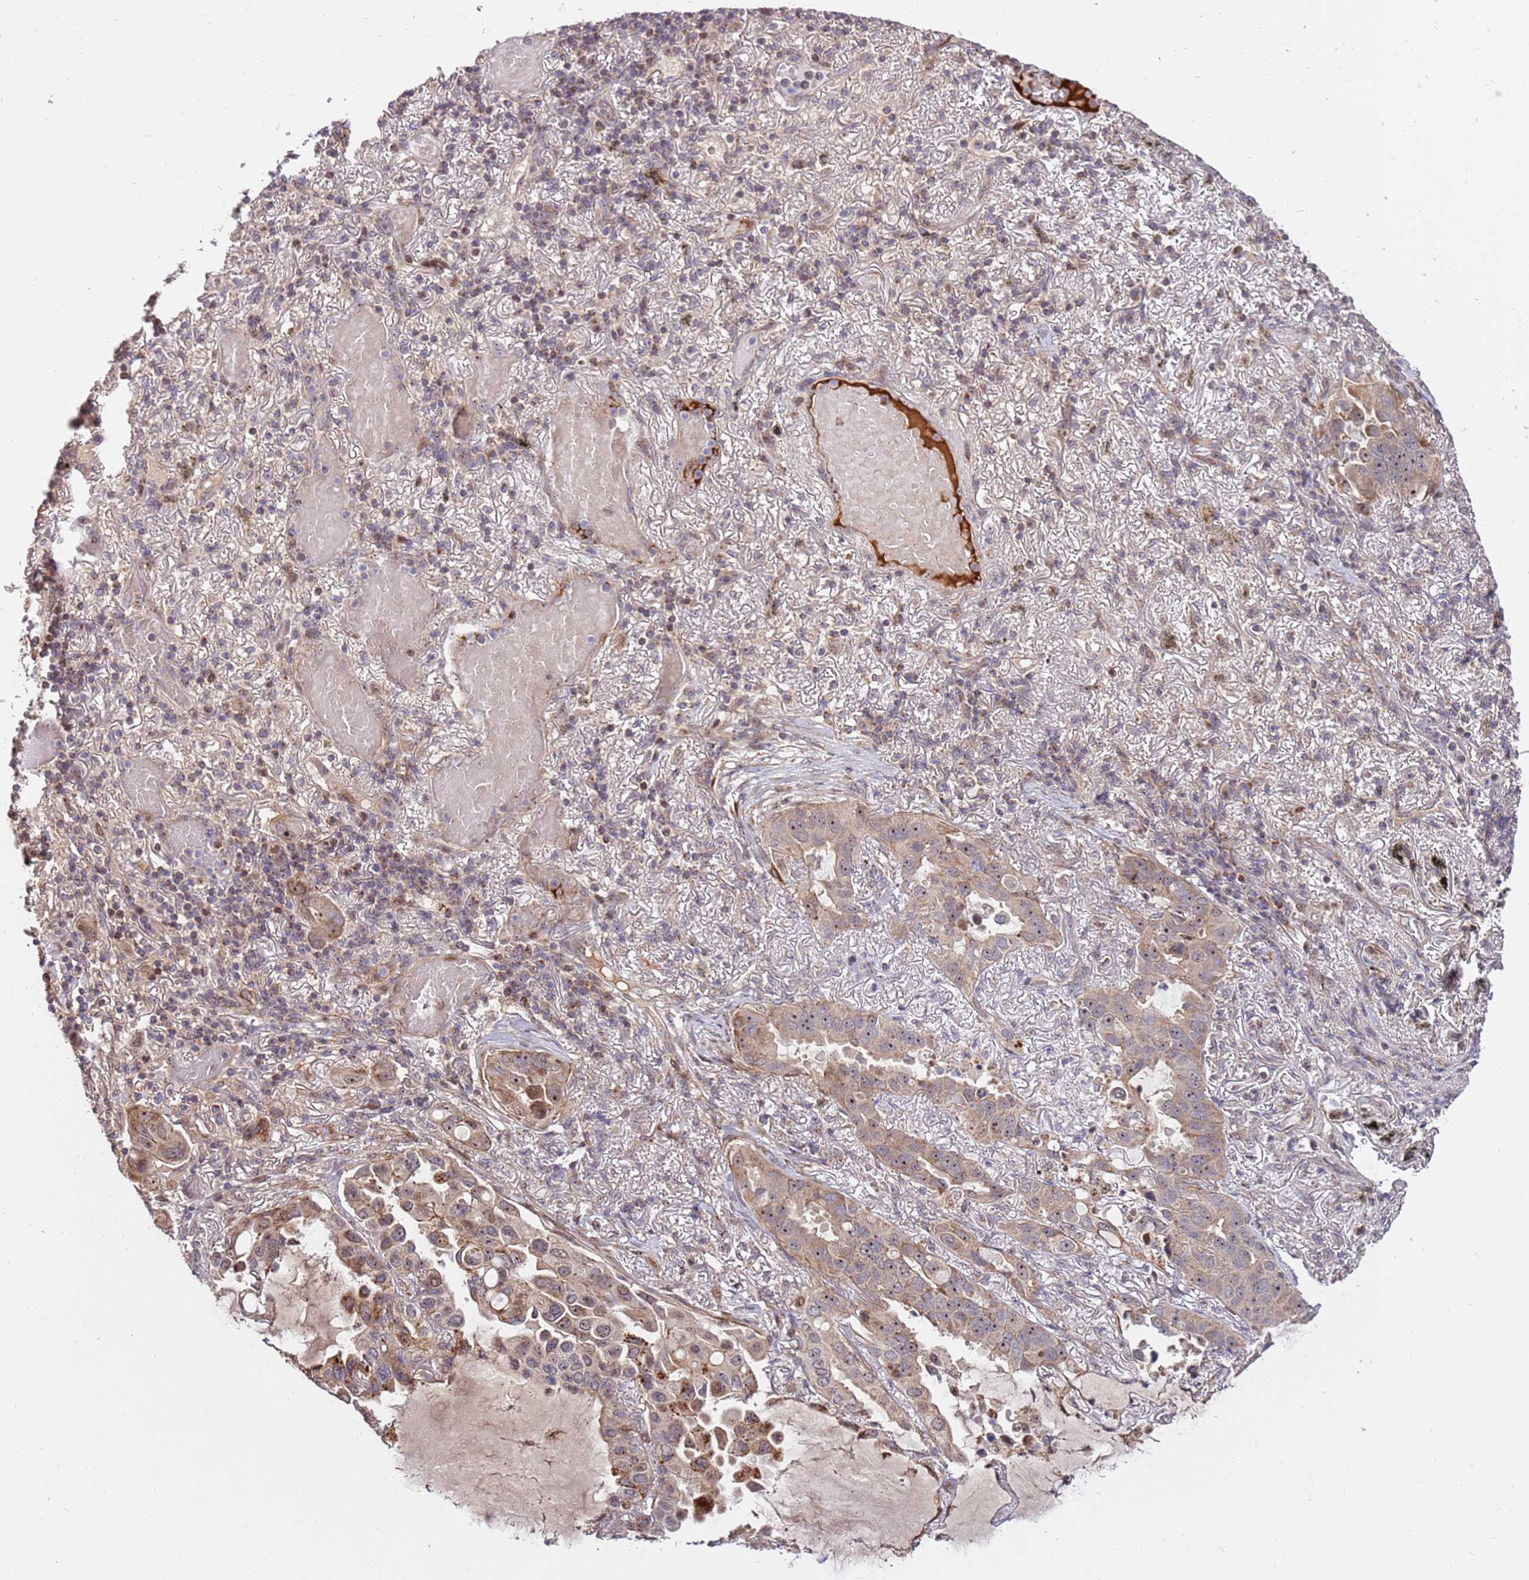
{"staining": {"intensity": "moderate", "quantity": ">75%", "location": "cytoplasmic/membranous,nuclear"}, "tissue": "lung cancer", "cell_type": "Tumor cells", "image_type": "cancer", "snomed": [{"axis": "morphology", "description": "Adenocarcinoma, NOS"}, {"axis": "topography", "description": "Lung"}], "caption": "This is a histology image of IHC staining of adenocarcinoma (lung), which shows moderate positivity in the cytoplasmic/membranous and nuclear of tumor cells.", "gene": "KIF25", "patient": {"sex": "male", "age": 64}}